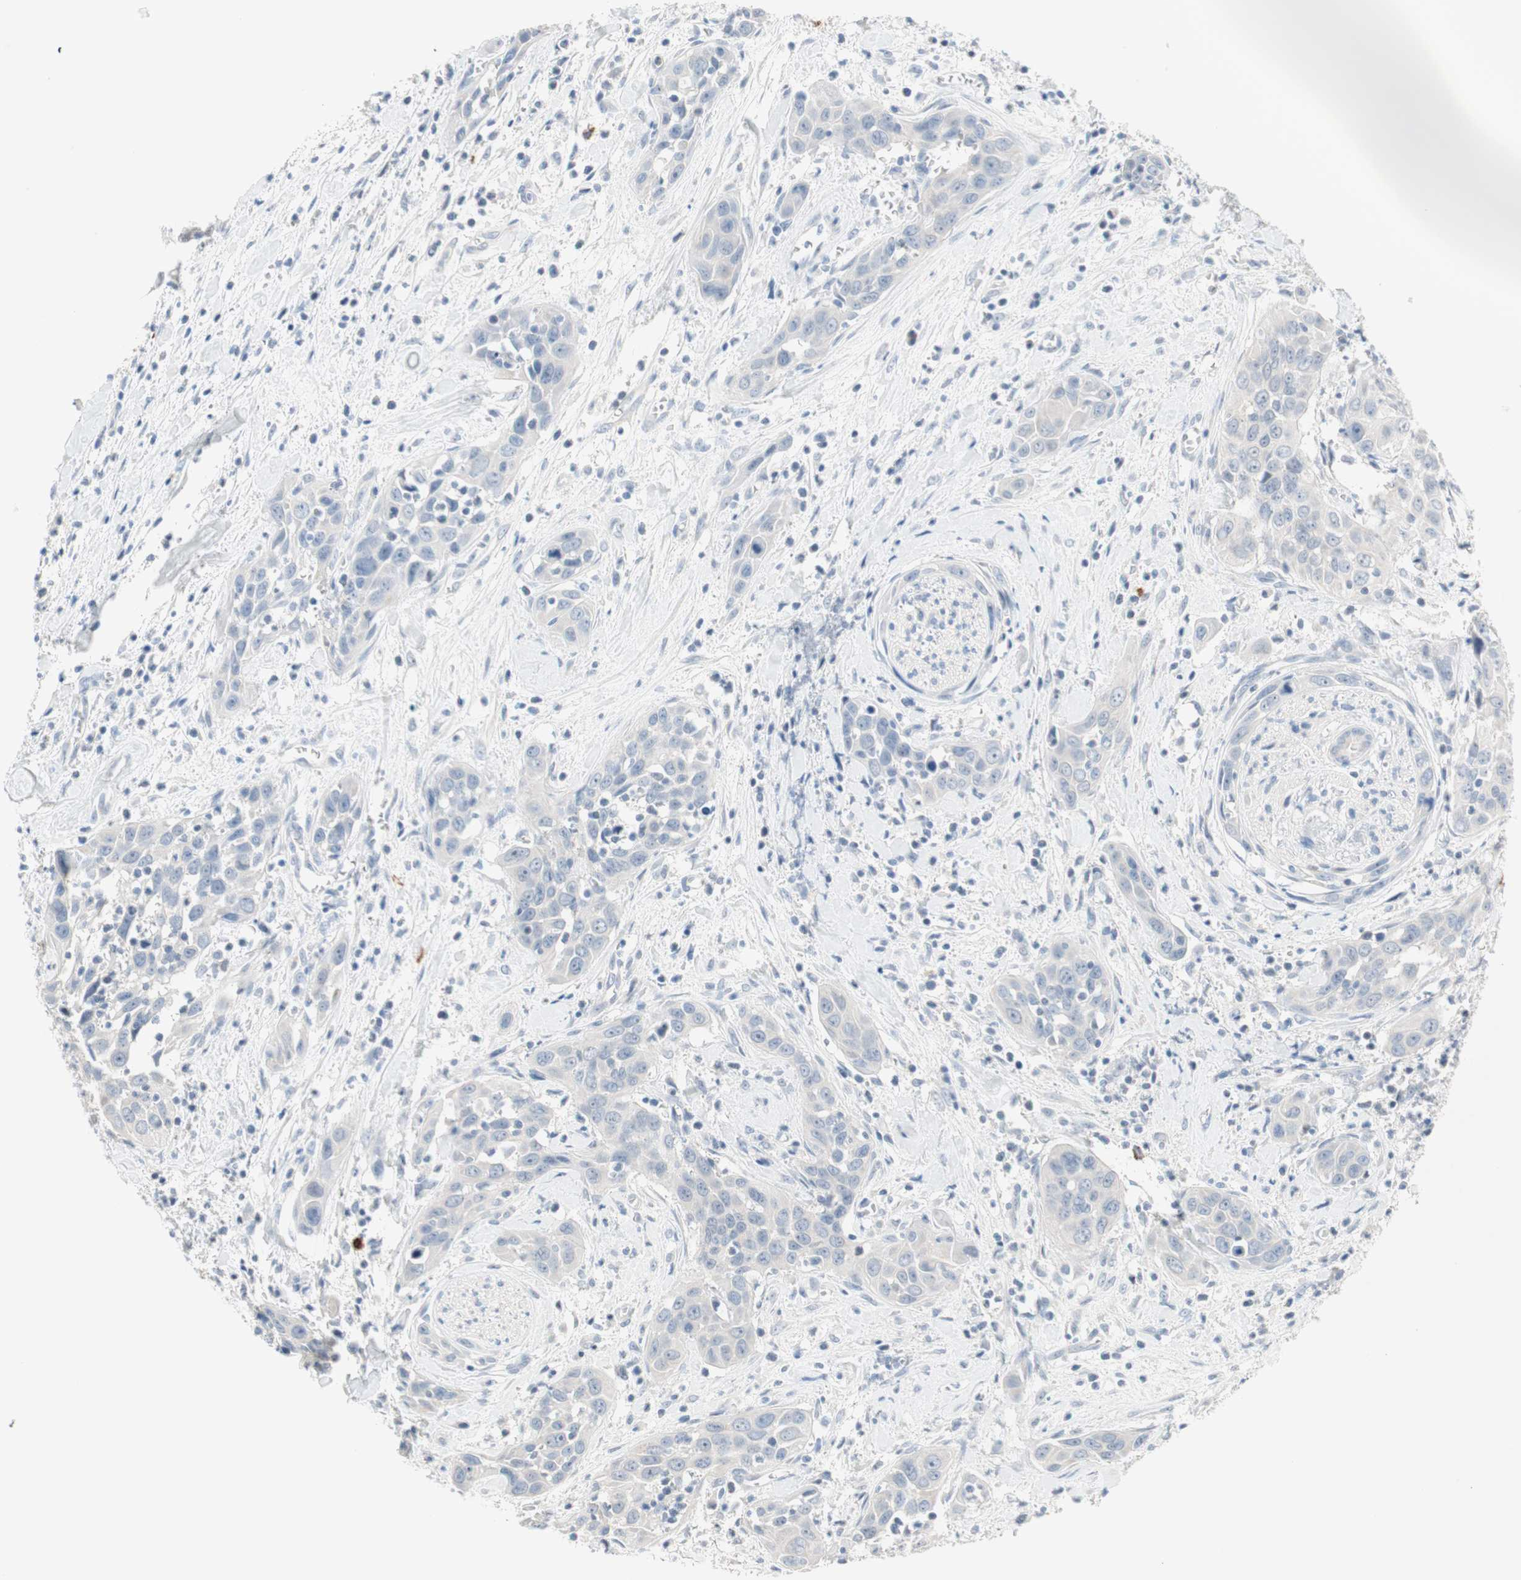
{"staining": {"intensity": "negative", "quantity": "none", "location": "none"}, "tissue": "head and neck cancer", "cell_type": "Tumor cells", "image_type": "cancer", "snomed": [{"axis": "morphology", "description": "Squamous cell carcinoma, NOS"}, {"axis": "topography", "description": "Oral tissue"}, {"axis": "topography", "description": "Head-Neck"}], "caption": "Tumor cells show no significant positivity in squamous cell carcinoma (head and neck). (DAB immunohistochemistry, high magnification).", "gene": "PDZK1", "patient": {"sex": "female", "age": 50}}